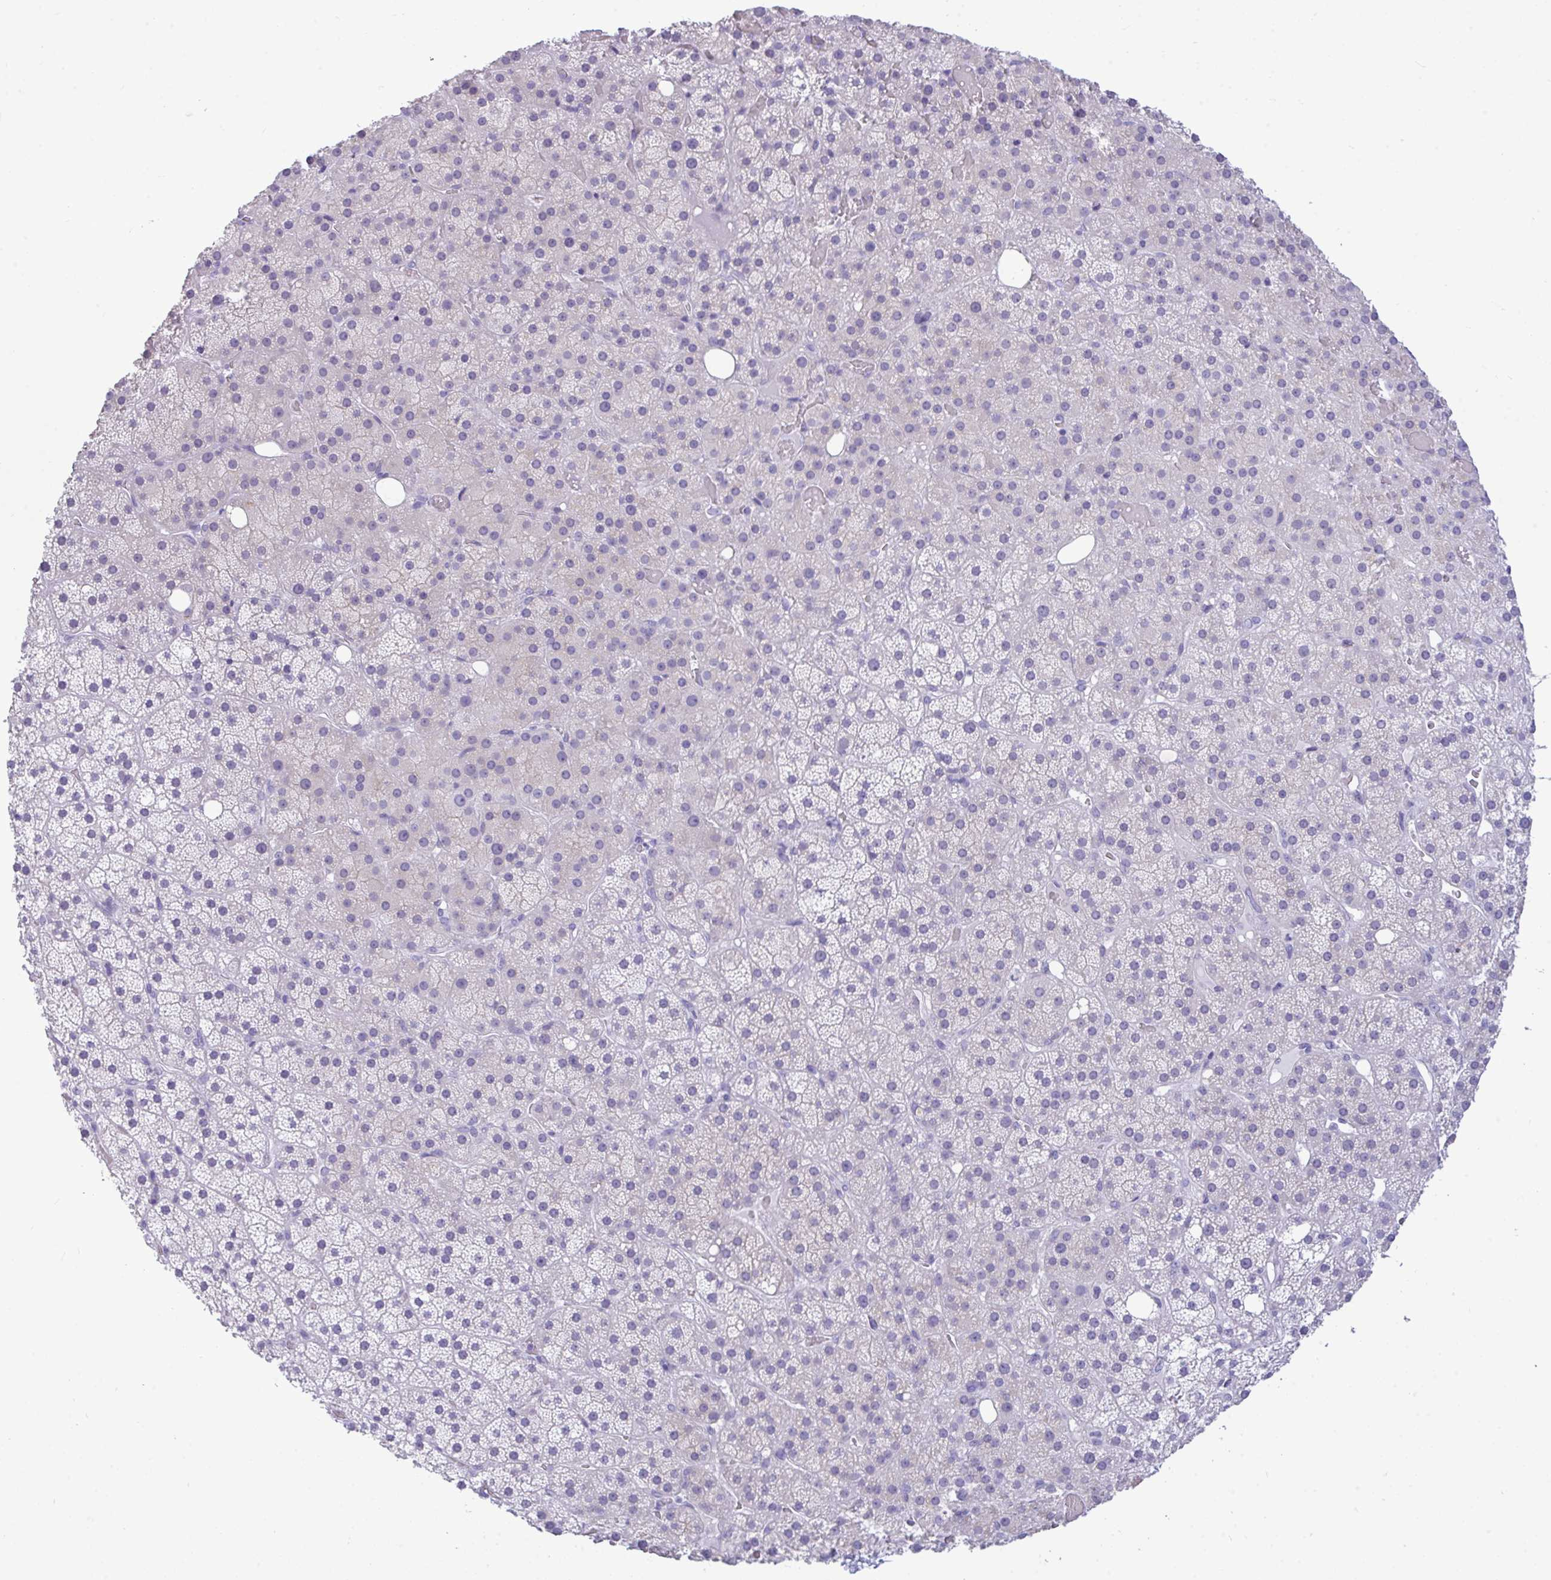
{"staining": {"intensity": "negative", "quantity": "none", "location": "none"}, "tissue": "adrenal gland", "cell_type": "Glandular cells", "image_type": "normal", "snomed": [{"axis": "morphology", "description": "Normal tissue, NOS"}, {"axis": "topography", "description": "Adrenal gland"}], "caption": "Immunohistochemistry image of benign adrenal gland: adrenal gland stained with DAB (3,3'-diaminobenzidine) shows no significant protein expression in glandular cells. The staining was performed using DAB (3,3'-diaminobenzidine) to visualize the protein expression in brown, while the nuclei were stained in blue with hematoxylin (Magnification: 20x).", "gene": "PRM2", "patient": {"sex": "male", "age": 53}}